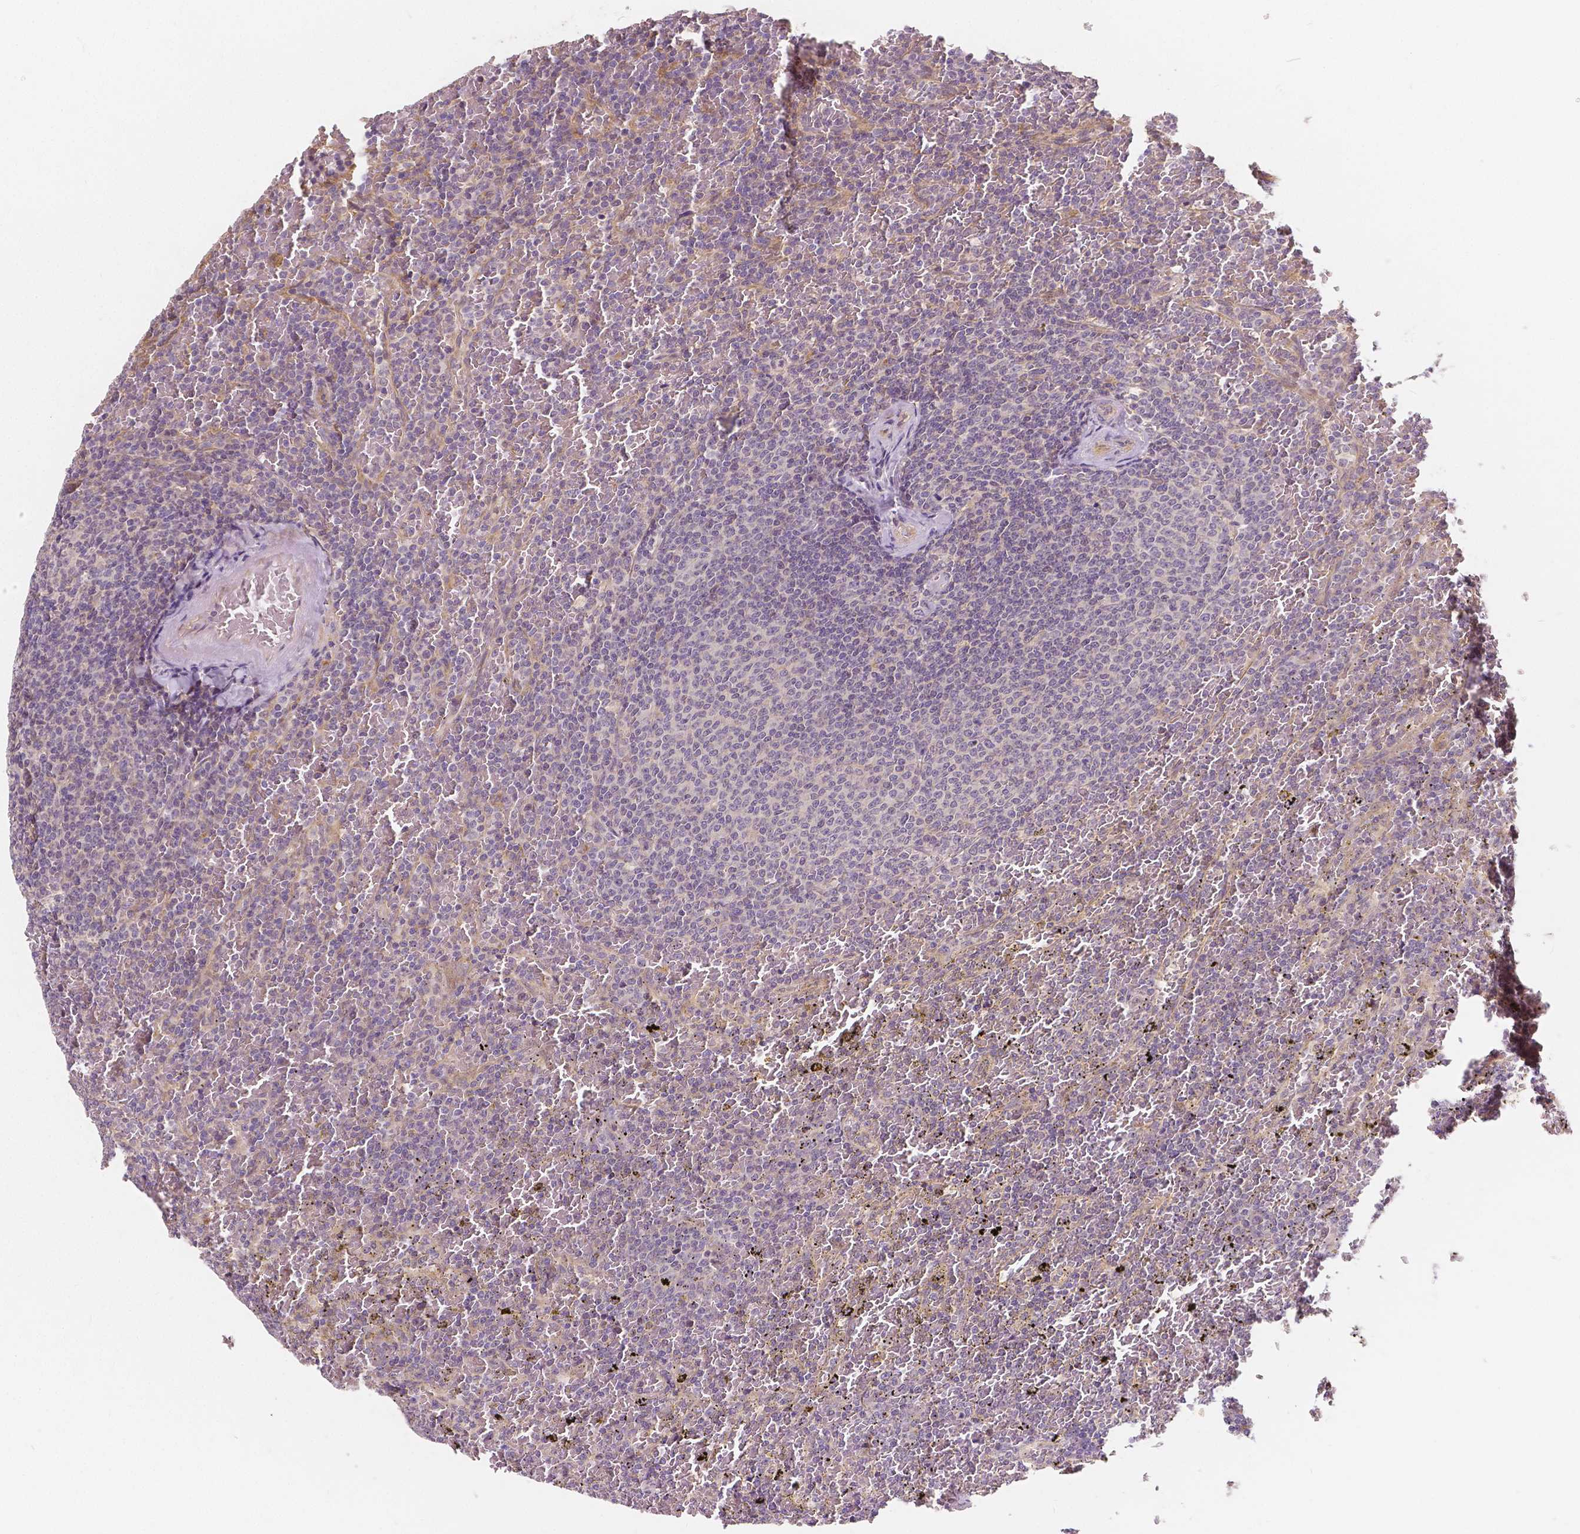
{"staining": {"intensity": "negative", "quantity": "none", "location": "none"}, "tissue": "lymphoma", "cell_type": "Tumor cells", "image_type": "cancer", "snomed": [{"axis": "morphology", "description": "Malignant lymphoma, non-Hodgkin's type, Low grade"}, {"axis": "topography", "description": "Spleen"}], "caption": "Tumor cells are negative for brown protein staining in malignant lymphoma, non-Hodgkin's type (low-grade).", "gene": "SNX12", "patient": {"sex": "female", "age": 77}}